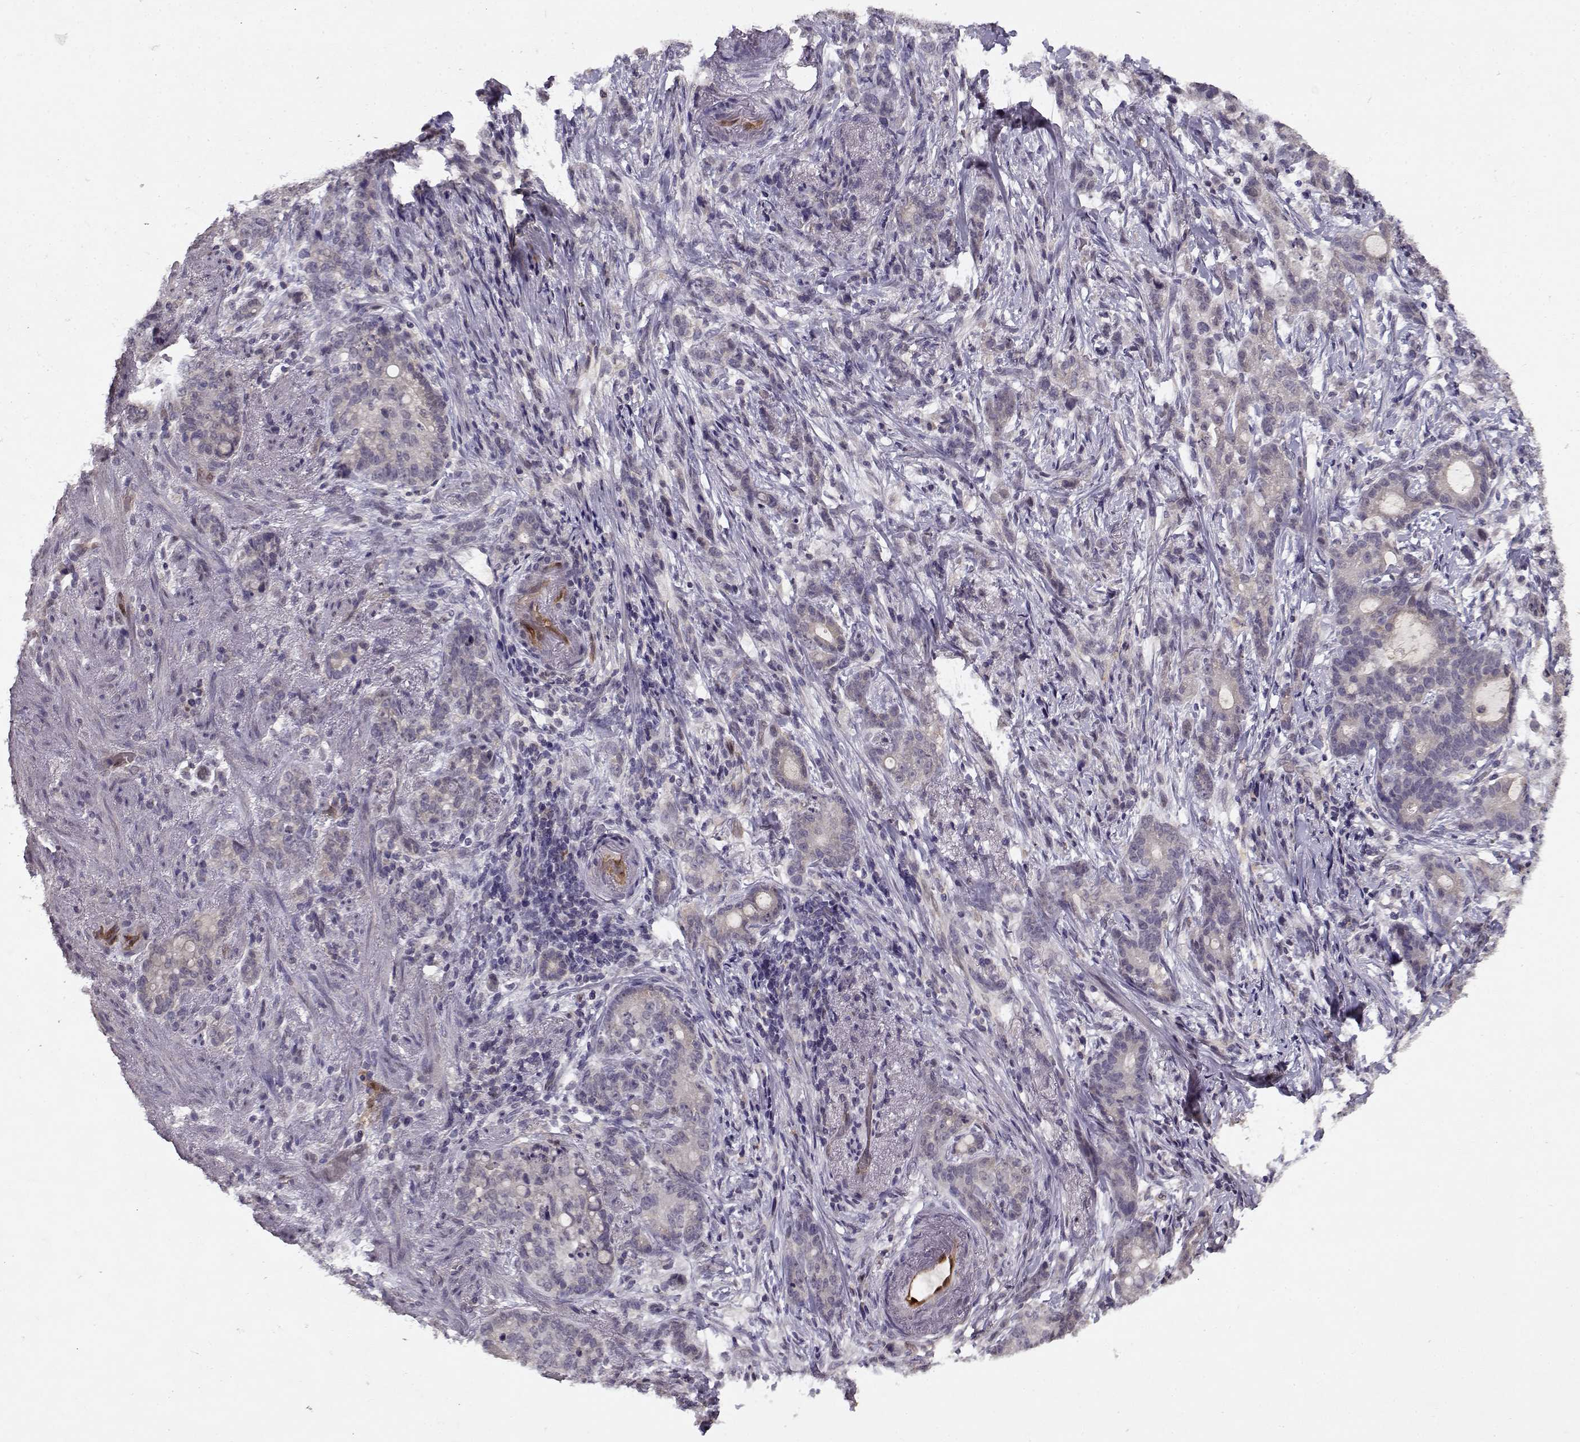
{"staining": {"intensity": "negative", "quantity": "none", "location": "none"}, "tissue": "stomach cancer", "cell_type": "Tumor cells", "image_type": "cancer", "snomed": [{"axis": "morphology", "description": "Adenocarcinoma, NOS"}, {"axis": "topography", "description": "Stomach, lower"}], "caption": "This is a histopathology image of immunohistochemistry staining of adenocarcinoma (stomach), which shows no staining in tumor cells.", "gene": "BMX", "patient": {"sex": "male", "age": 88}}